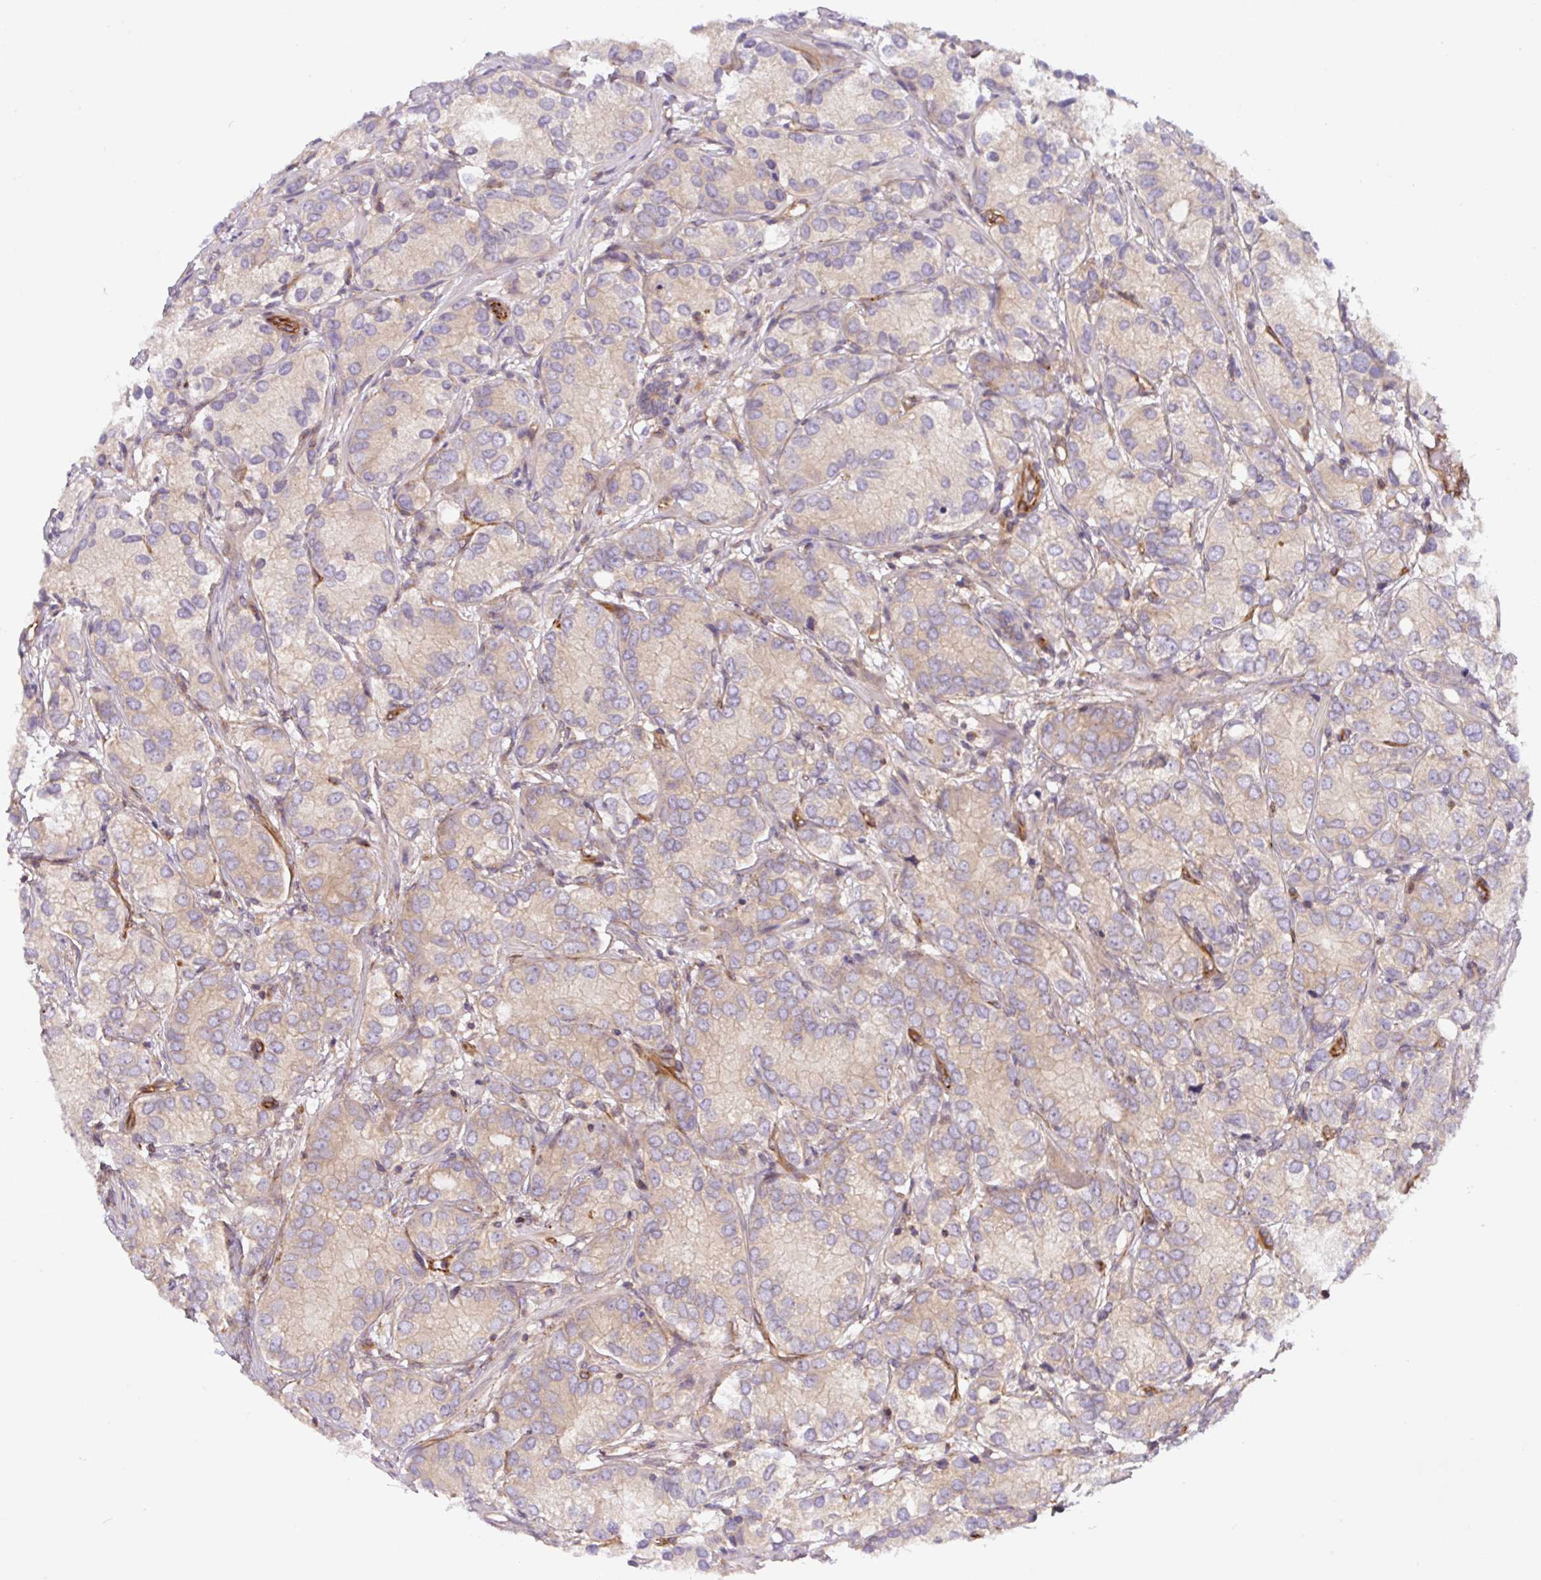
{"staining": {"intensity": "weak", "quantity": "<25%", "location": "cytoplasmic/membranous"}, "tissue": "prostate cancer", "cell_type": "Tumor cells", "image_type": "cancer", "snomed": [{"axis": "morphology", "description": "Adenocarcinoma, High grade"}, {"axis": "topography", "description": "Prostate"}], "caption": "This is an immunohistochemistry micrograph of human prostate cancer. There is no staining in tumor cells.", "gene": "APOBEC3D", "patient": {"sex": "male", "age": 82}}